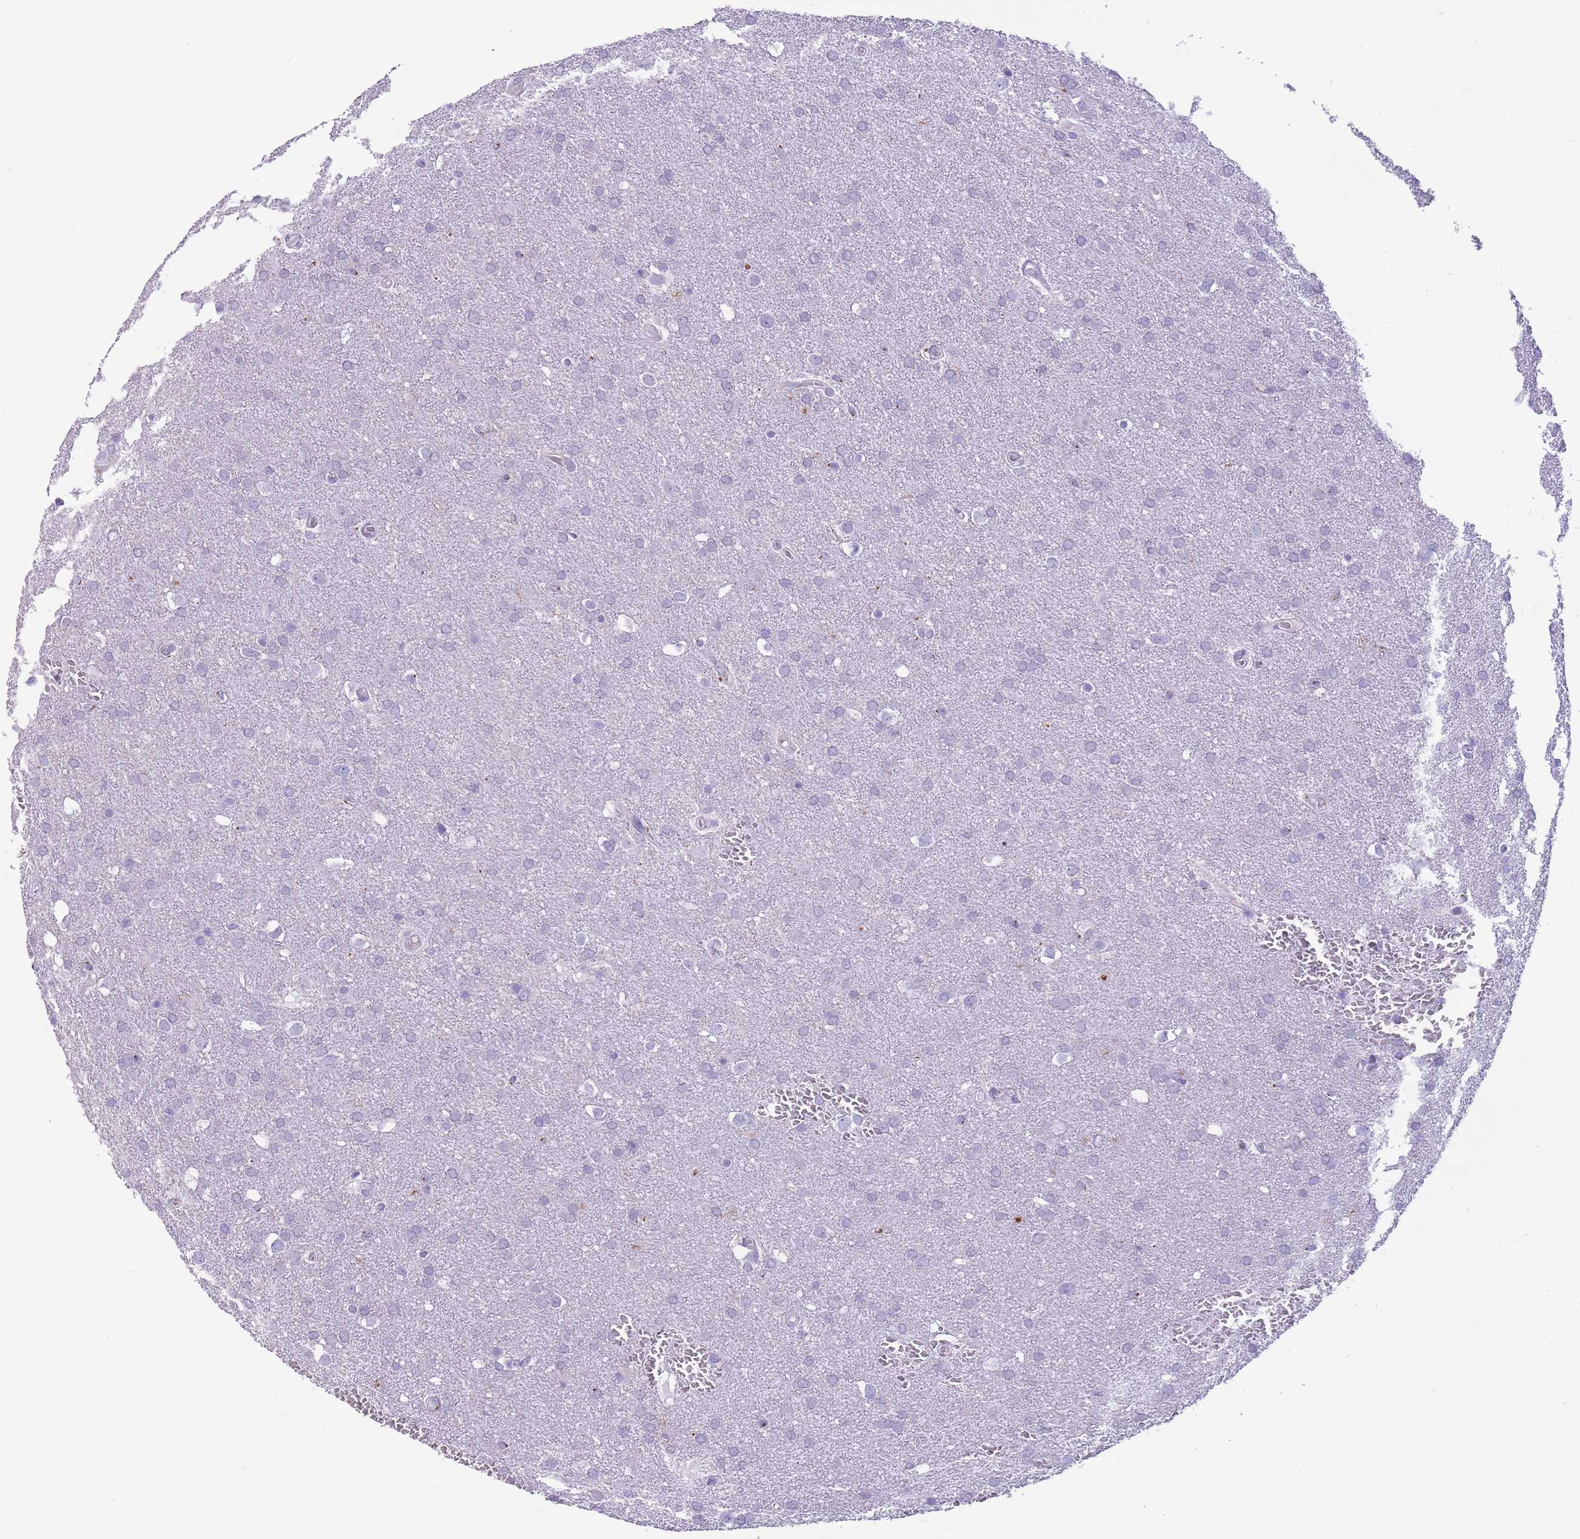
{"staining": {"intensity": "negative", "quantity": "none", "location": "none"}, "tissue": "glioma", "cell_type": "Tumor cells", "image_type": "cancer", "snomed": [{"axis": "morphology", "description": "Glioma, malignant, Low grade"}, {"axis": "topography", "description": "Brain"}], "caption": "High power microscopy image of an immunohistochemistry histopathology image of malignant low-grade glioma, revealing no significant staining in tumor cells.", "gene": "B4GALT2", "patient": {"sex": "female", "age": 32}}